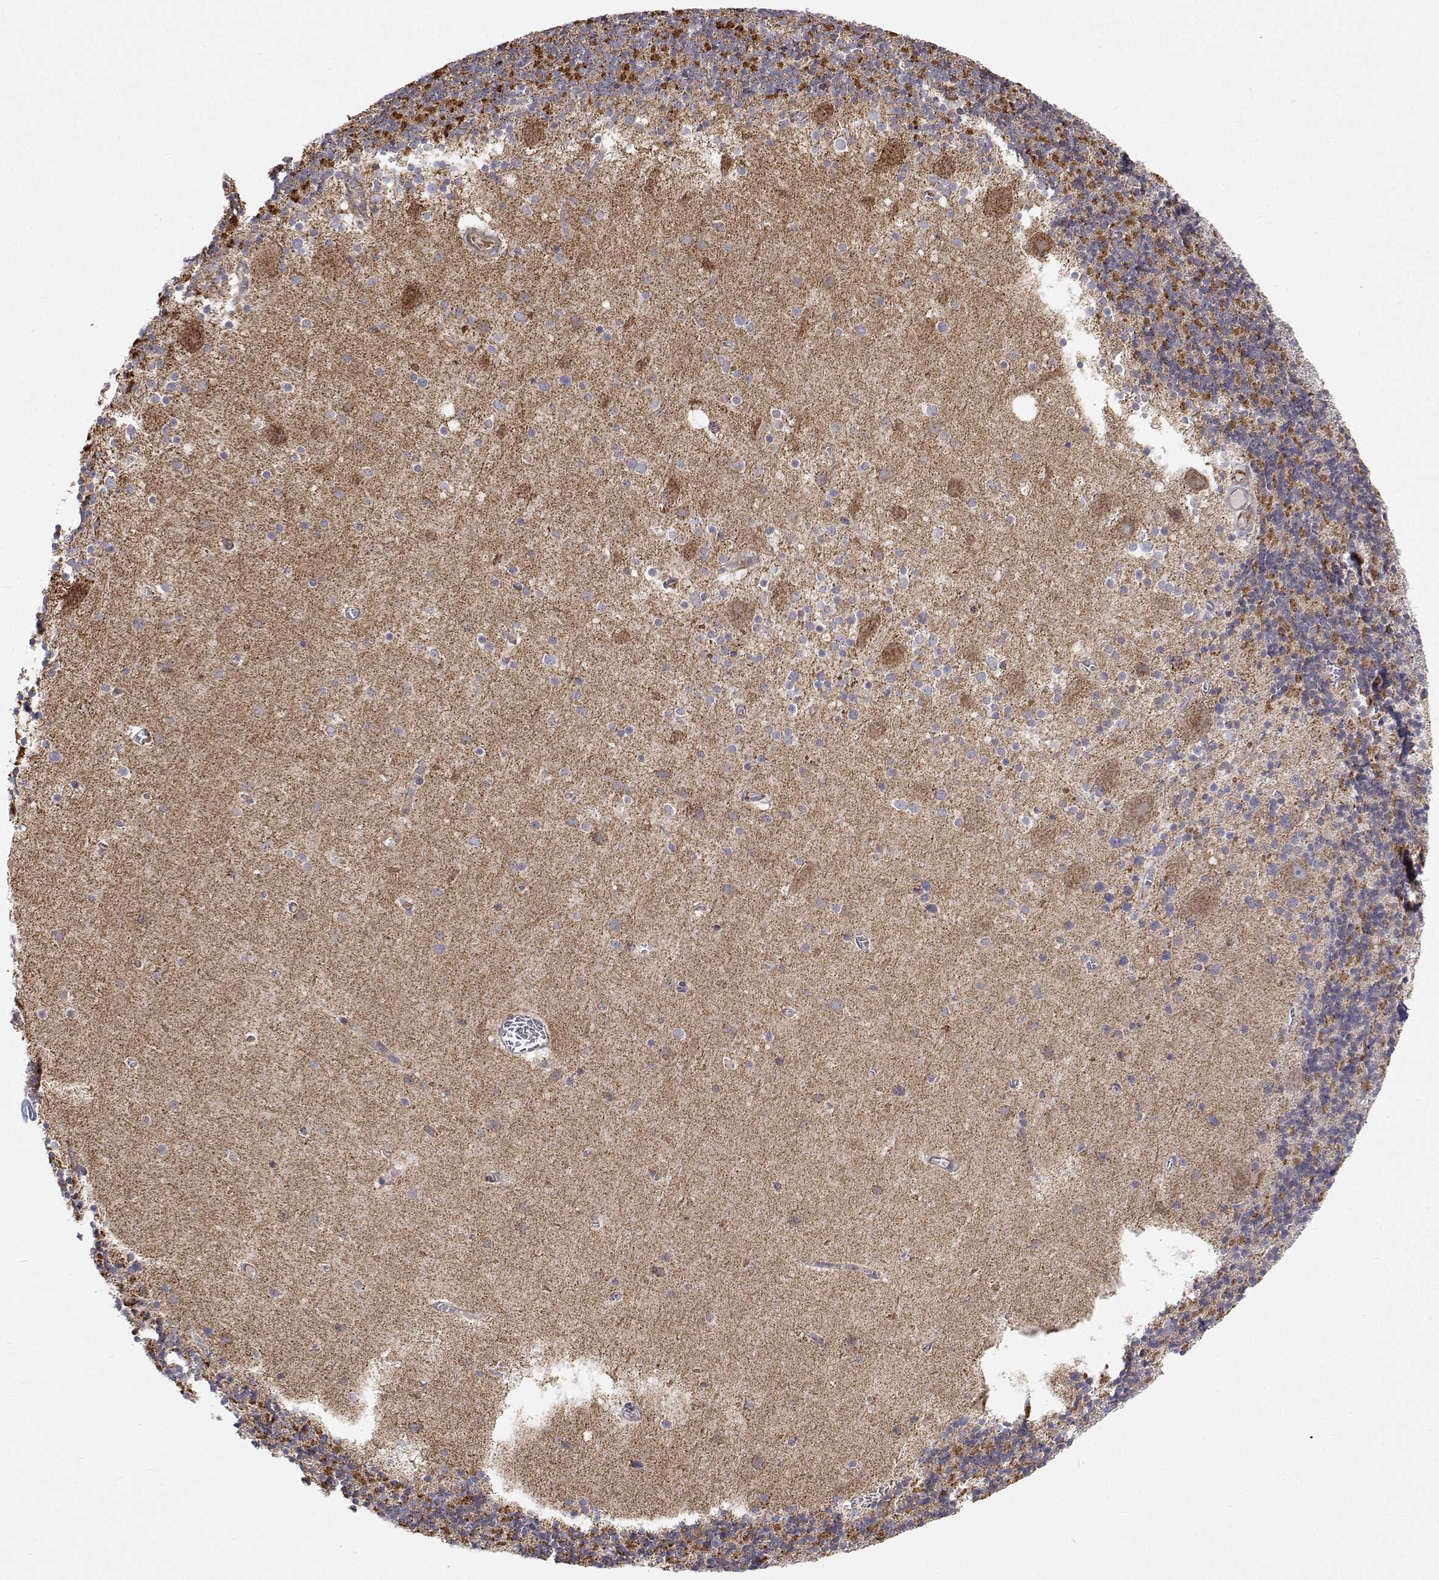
{"staining": {"intensity": "moderate", "quantity": "25%-75%", "location": "cytoplasmic/membranous"}, "tissue": "cerebellum", "cell_type": "Cells in granular layer", "image_type": "normal", "snomed": [{"axis": "morphology", "description": "Normal tissue, NOS"}, {"axis": "topography", "description": "Cerebellum"}], "caption": "Protein expression by immunohistochemistry (IHC) demonstrates moderate cytoplasmic/membranous staining in approximately 25%-75% of cells in granular layer in benign cerebellum. (Brightfield microscopy of DAB IHC at high magnification).", "gene": "SPICE1", "patient": {"sex": "male", "age": 70}}